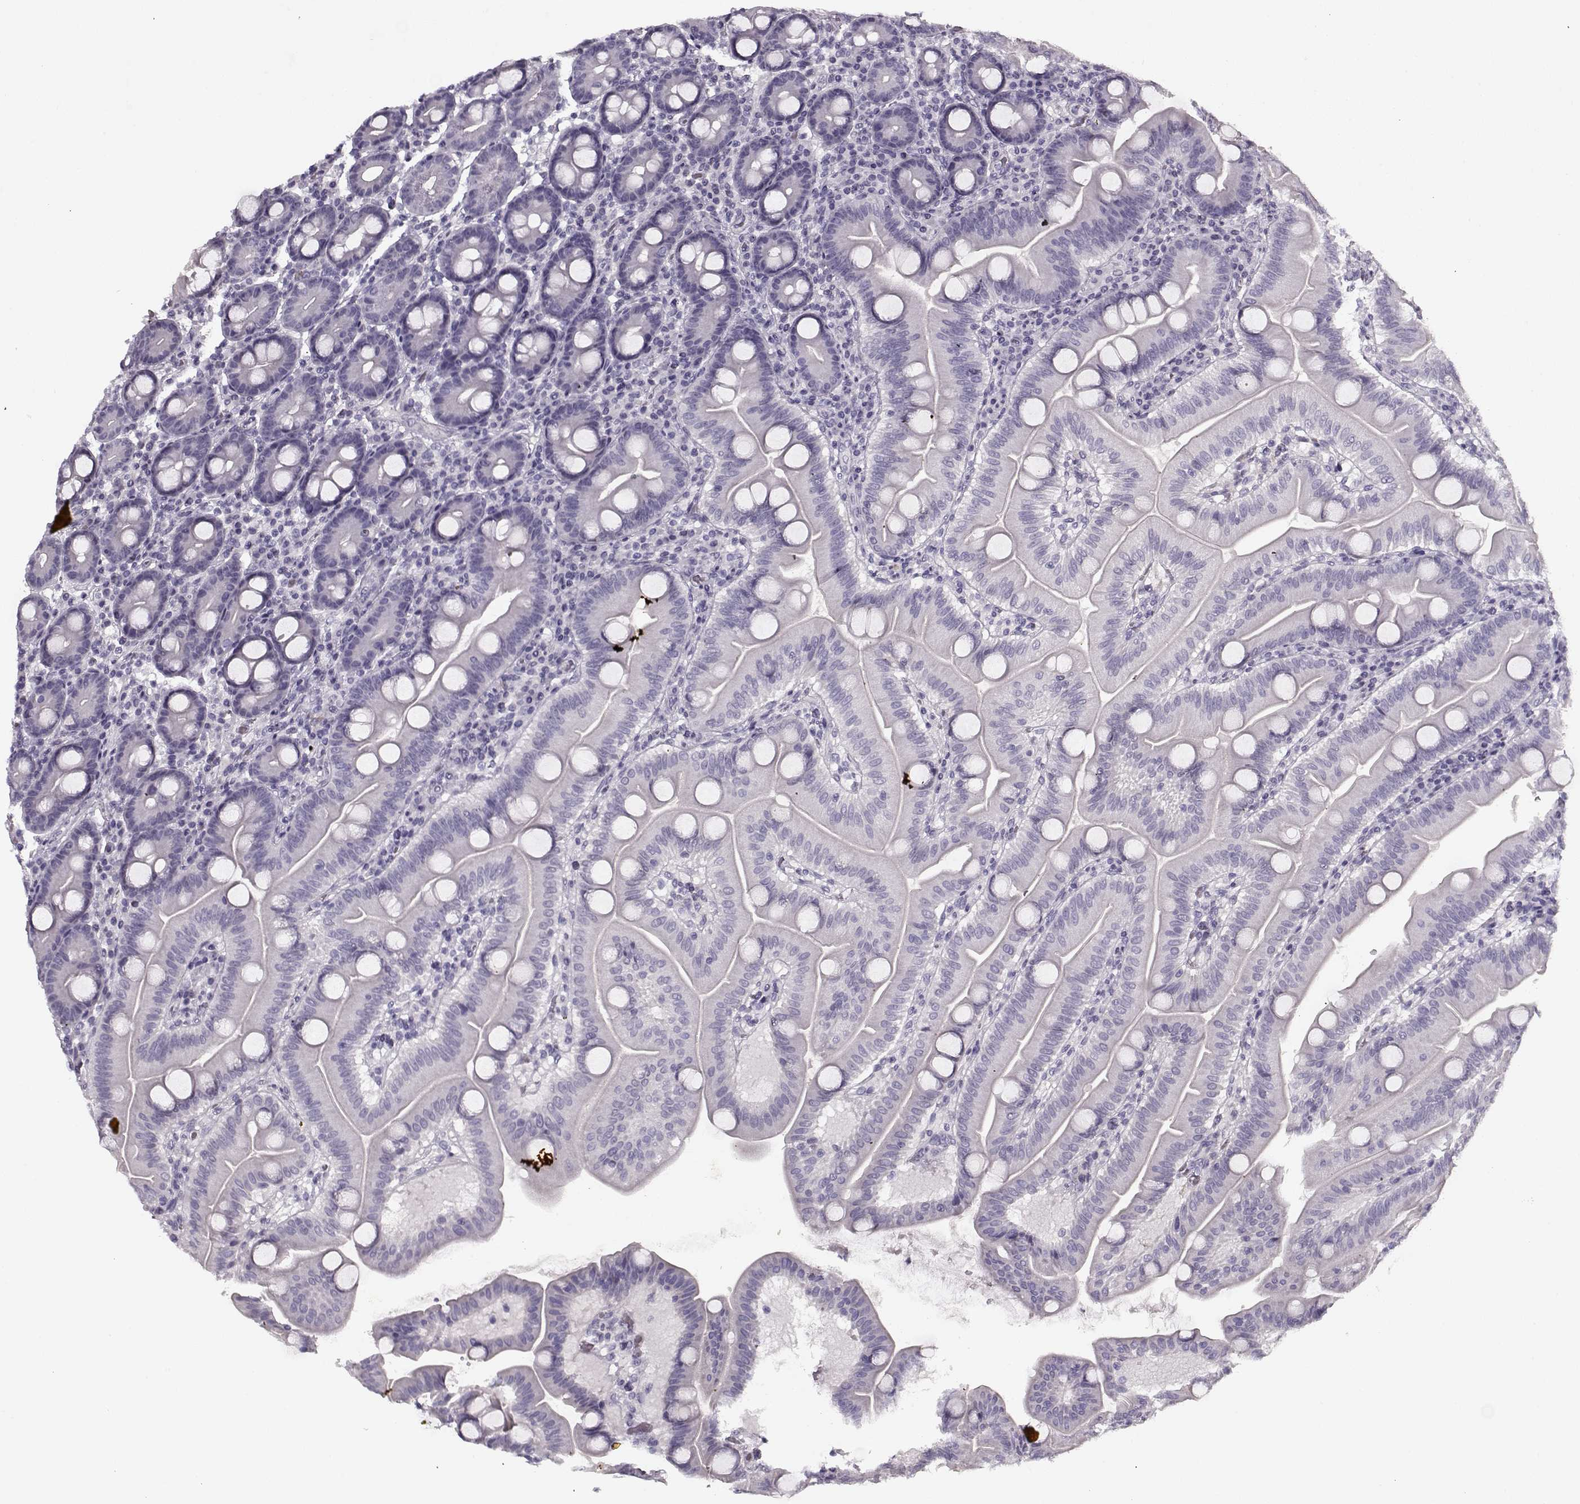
{"staining": {"intensity": "negative", "quantity": "none", "location": "none"}, "tissue": "duodenum", "cell_type": "Glandular cells", "image_type": "normal", "snomed": [{"axis": "morphology", "description": "Normal tissue, NOS"}, {"axis": "topography", "description": "Duodenum"}], "caption": "Glandular cells are negative for protein expression in benign human duodenum. The staining was performed using DAB to visualize the protein expression in brown, while the nuclei were stained in blue with hematoxylin (Magnification: 20x).", "gene": "PNMT", "patient": {"sex": "male", "age": 59}}